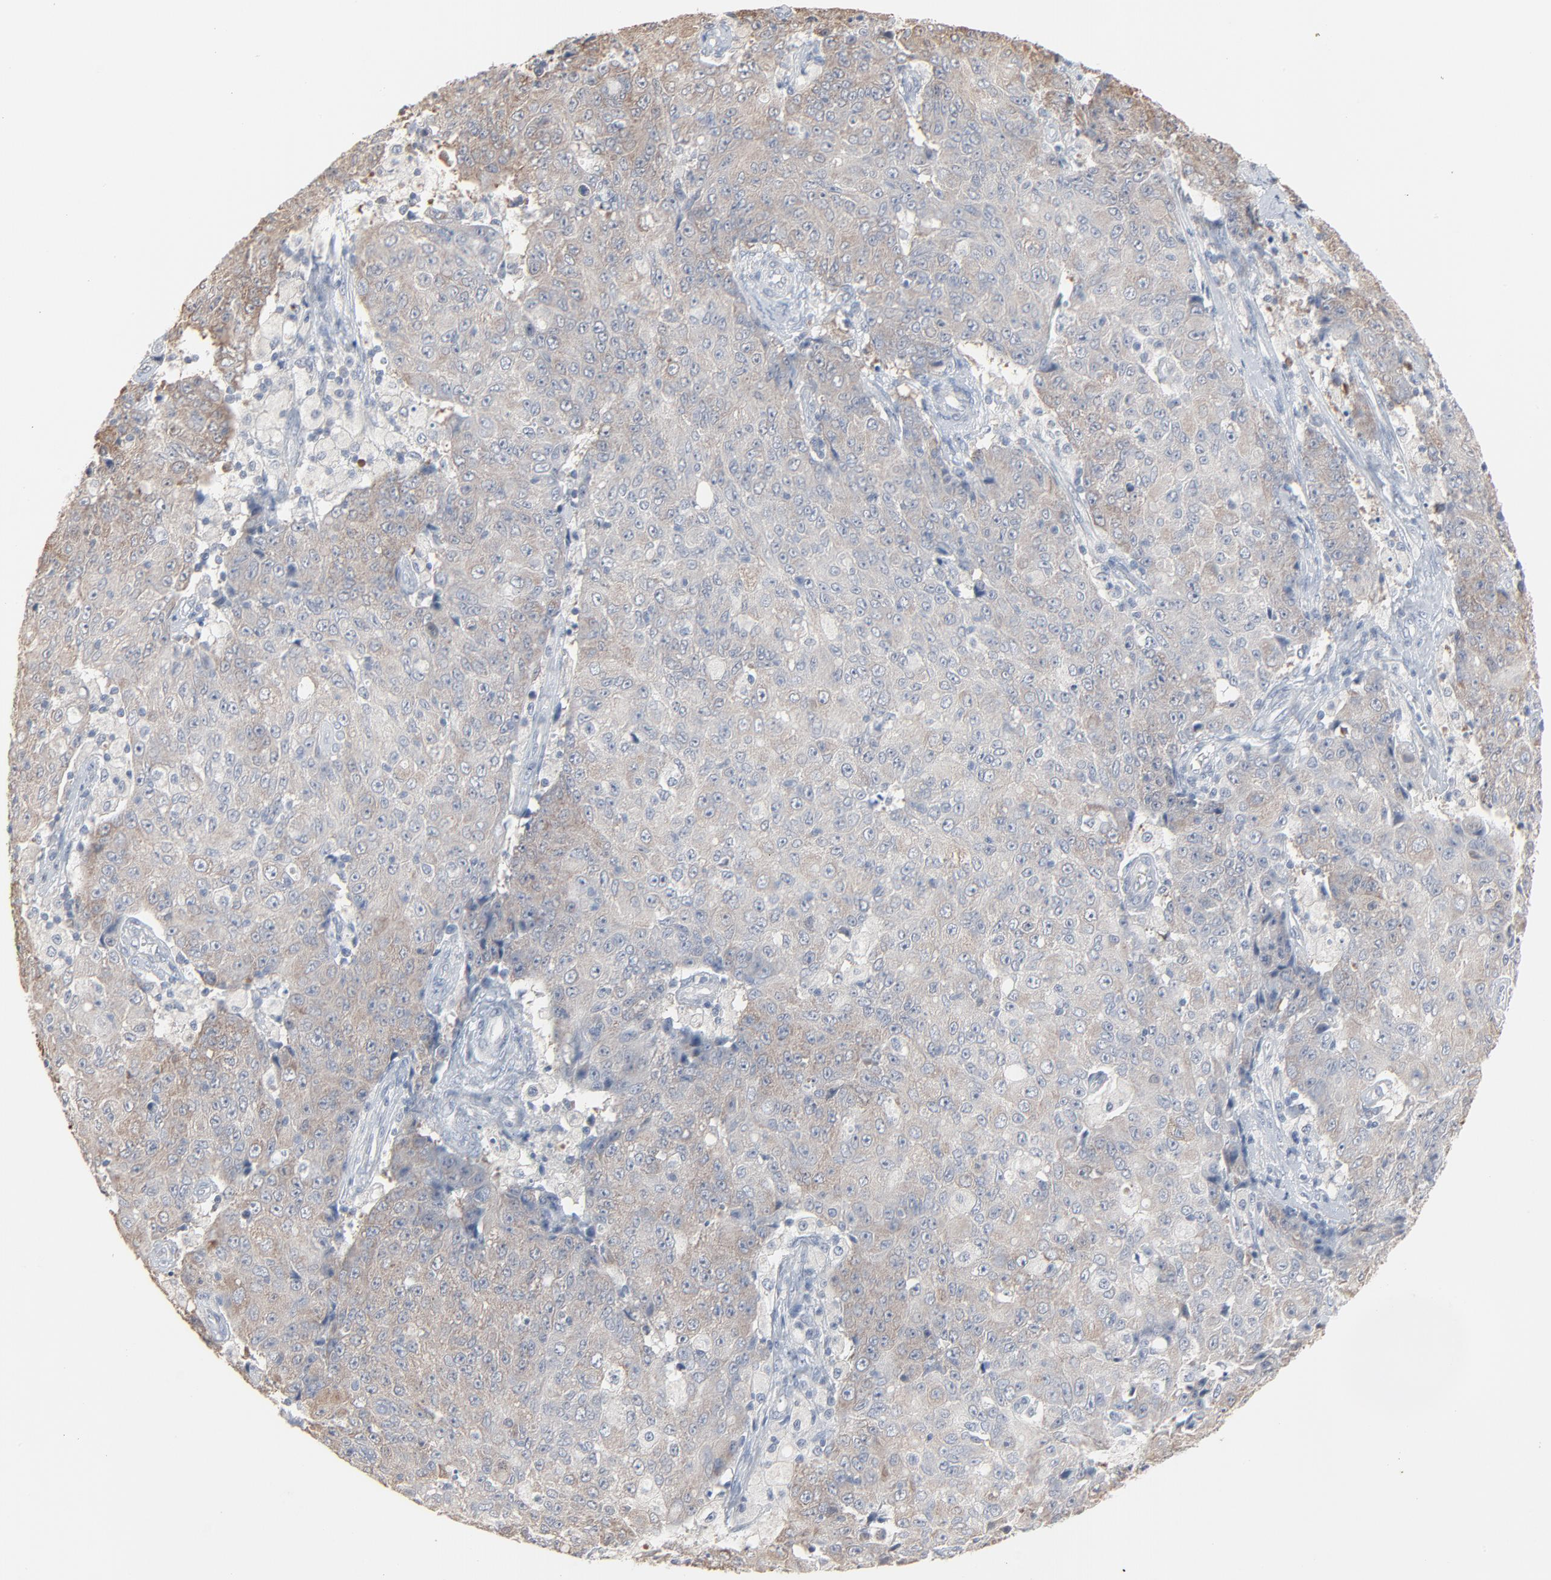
{"staining": {"intensity": "weak", "quantity": ">75%", "location": "cytoplasmic/membranous"}, "tissue": "ovarian cancer", "cell_type": "Tumor cells", "image_type": "cancer", "snomed": [{"axis": "morphology", "description": "Carcinoma, endometroid"}, {"axis": "topography", "description": "Ovary"}], "caption": "A histopathology image showing weak cytoplasmic/membranous expression in approximately >75% of tumor cells in ovarian endometroid carcinoma, as visualized by brown immunohistochemical staining.", "gene": "CCT5", "patient": {"sex": "female", "age": 42}}